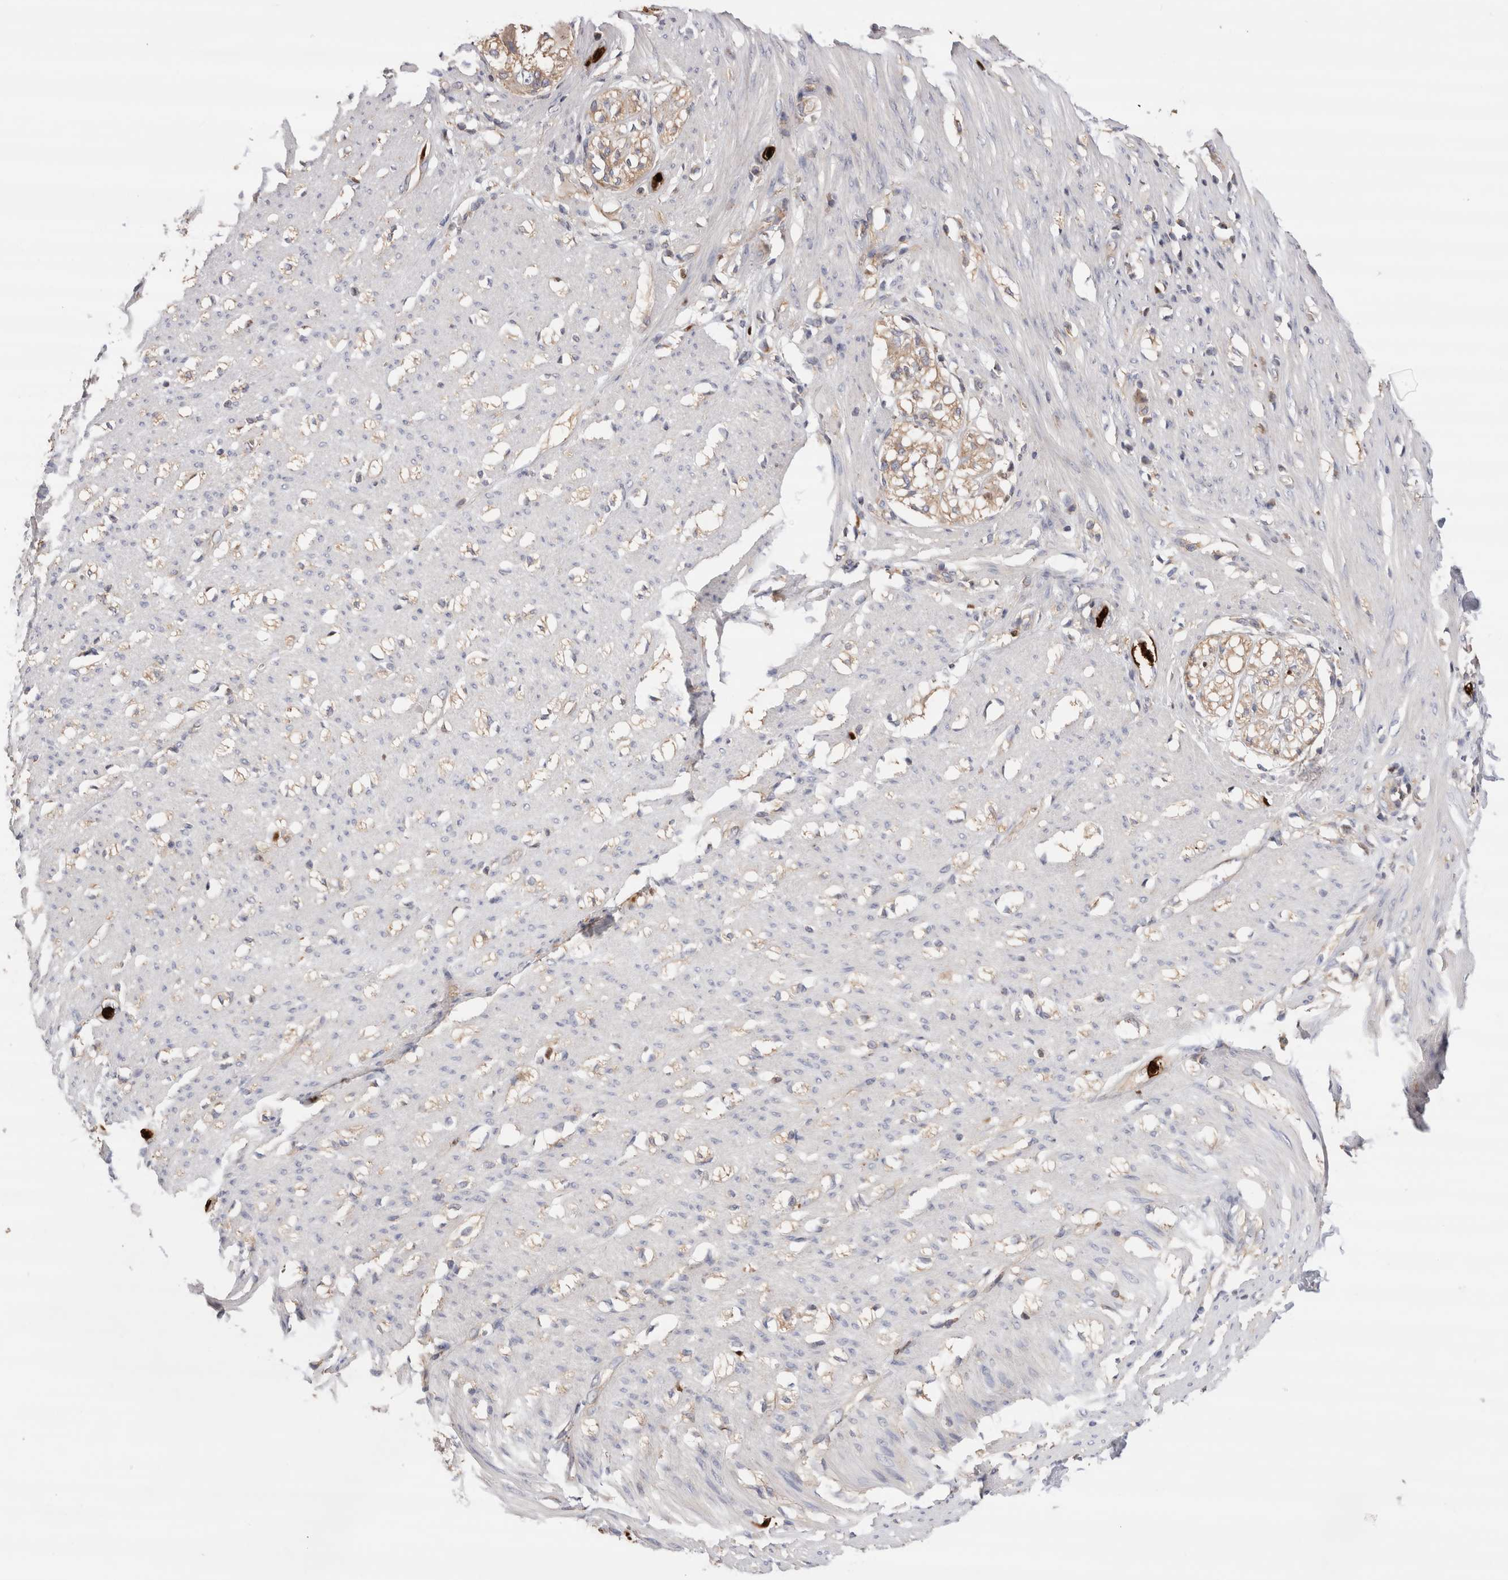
{"staining": {"intensity": "negative", "quantity": "none", "location": "none"}, "tissue": "smooth muscle", "cell_type": "Smooth muscle cells", "image_type": "normal", "snomed": [{"axis": "morphology", "description": "Normal tissue, NOS"}, {"axis": "morphology", "description": "Adenocarcinoma, NOS"}, {"axis": "topography", "description": "Colon"}, {"axis": "topography", "description": "Peripheral nerve tissue"}], "caption": "Smooth muscle cells show no significant protein positivity in benign smooth muscle. (Brightfield microscopy of DAB (3,3'-diaminobenzidine) immunohistochemistry at high magnification).", "gene": "NXT2", "patient": {"sex": "male", "age": 14}}